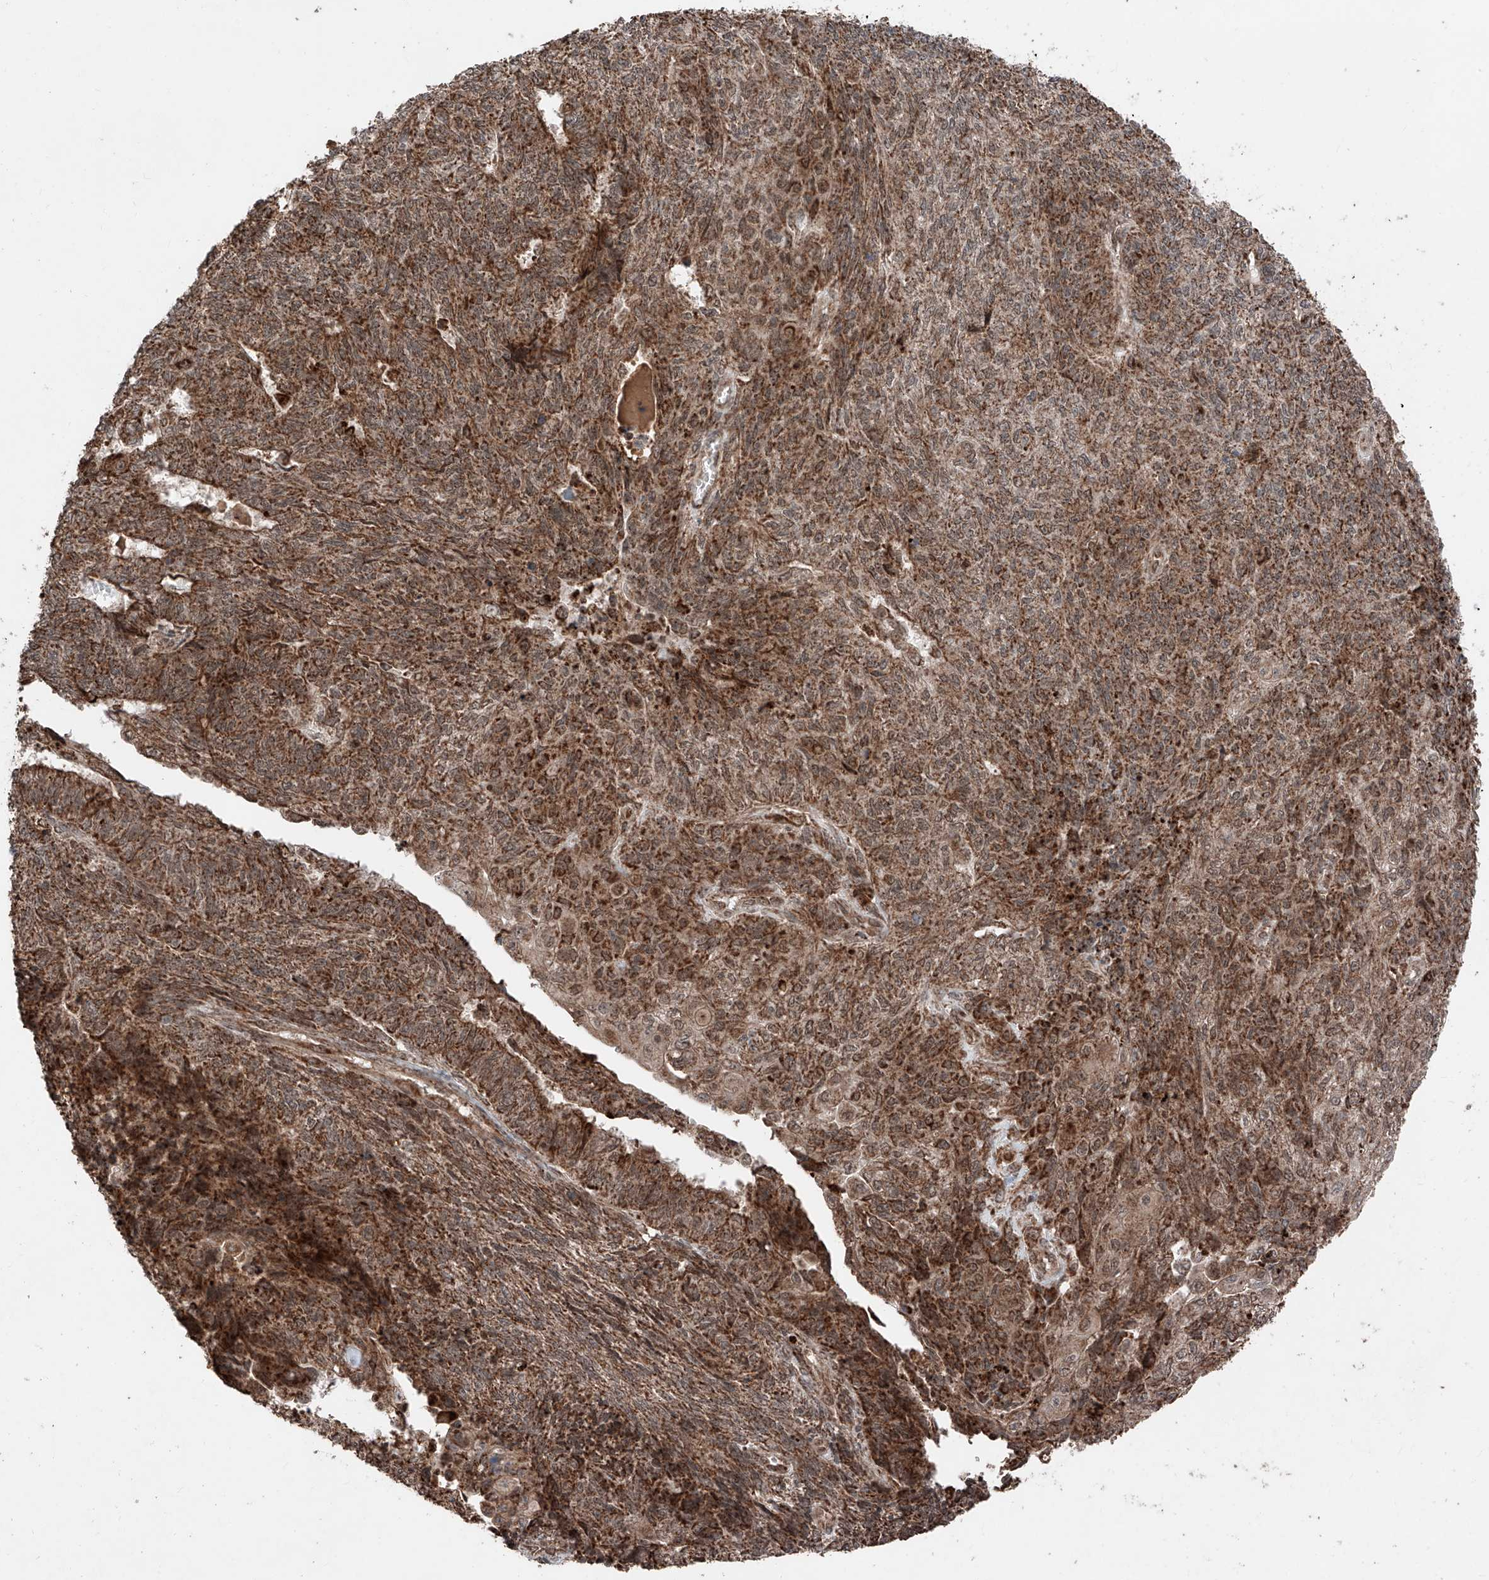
{"staining": {"intensity": "strong", "quantity": ">75%", "location": "cytoplasmic/membranous"}, "tissue": "endometrial cancer", "cell_type": "Tumor cells", "image_type": "cancer", "snomed": [{"axis": "morphology", "description": "Adenocarcinoma, NOS"}, {"axis": "topography", "description": "Endometrium"}], "caption": "Immunohistochemistry histopathology image of neoplastic tissue: adenocarcinoma (endometrial) stained using immunohistochemistry (IHC) demonstrates high levels of strong protein expression localized specifically in the cytoplasmic/membranous of tumor cells, appearing as a cytoplasmic/membranous brown color.", "gene": "ZSCAN29", "patient": {"sex": "female", "age": 32}}